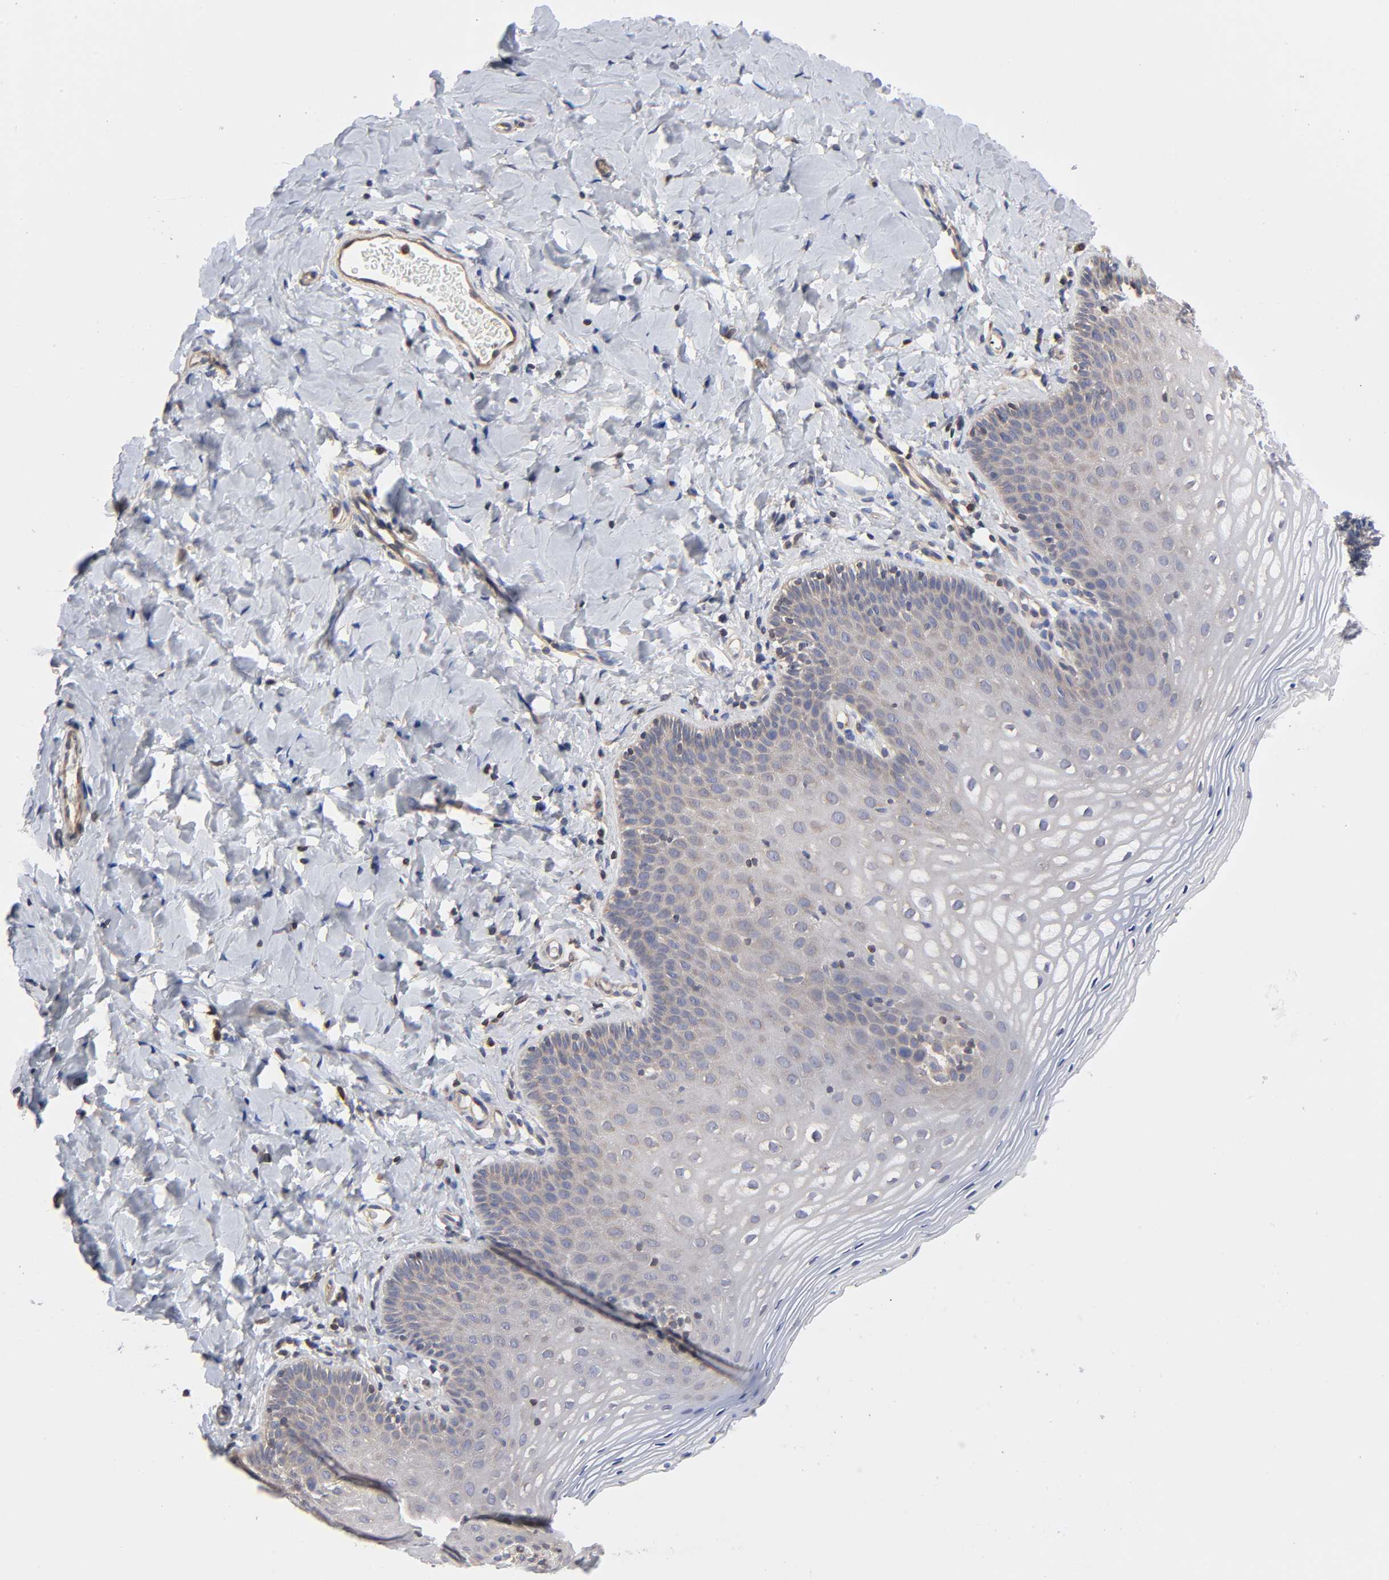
{"staining": {"intensity": "weak", "quantity": "<25%", "location": "cytoplasmic/membranous"}, "tissue": "vagina", "cell_type": "Squamous epithelial cells", "image_type": "normal", "snomed": [{"axis": "morphology", "description": "Normal tissue, NOS"}, {"axis": "topography", "description": "Vagina"}], "caption": "Photomicrograph shows no significant protein expression in squamous epithelial cells of unremarkable vagina.", "gene": "STRN3", "patient": {"sex": "female", "age": 55}}